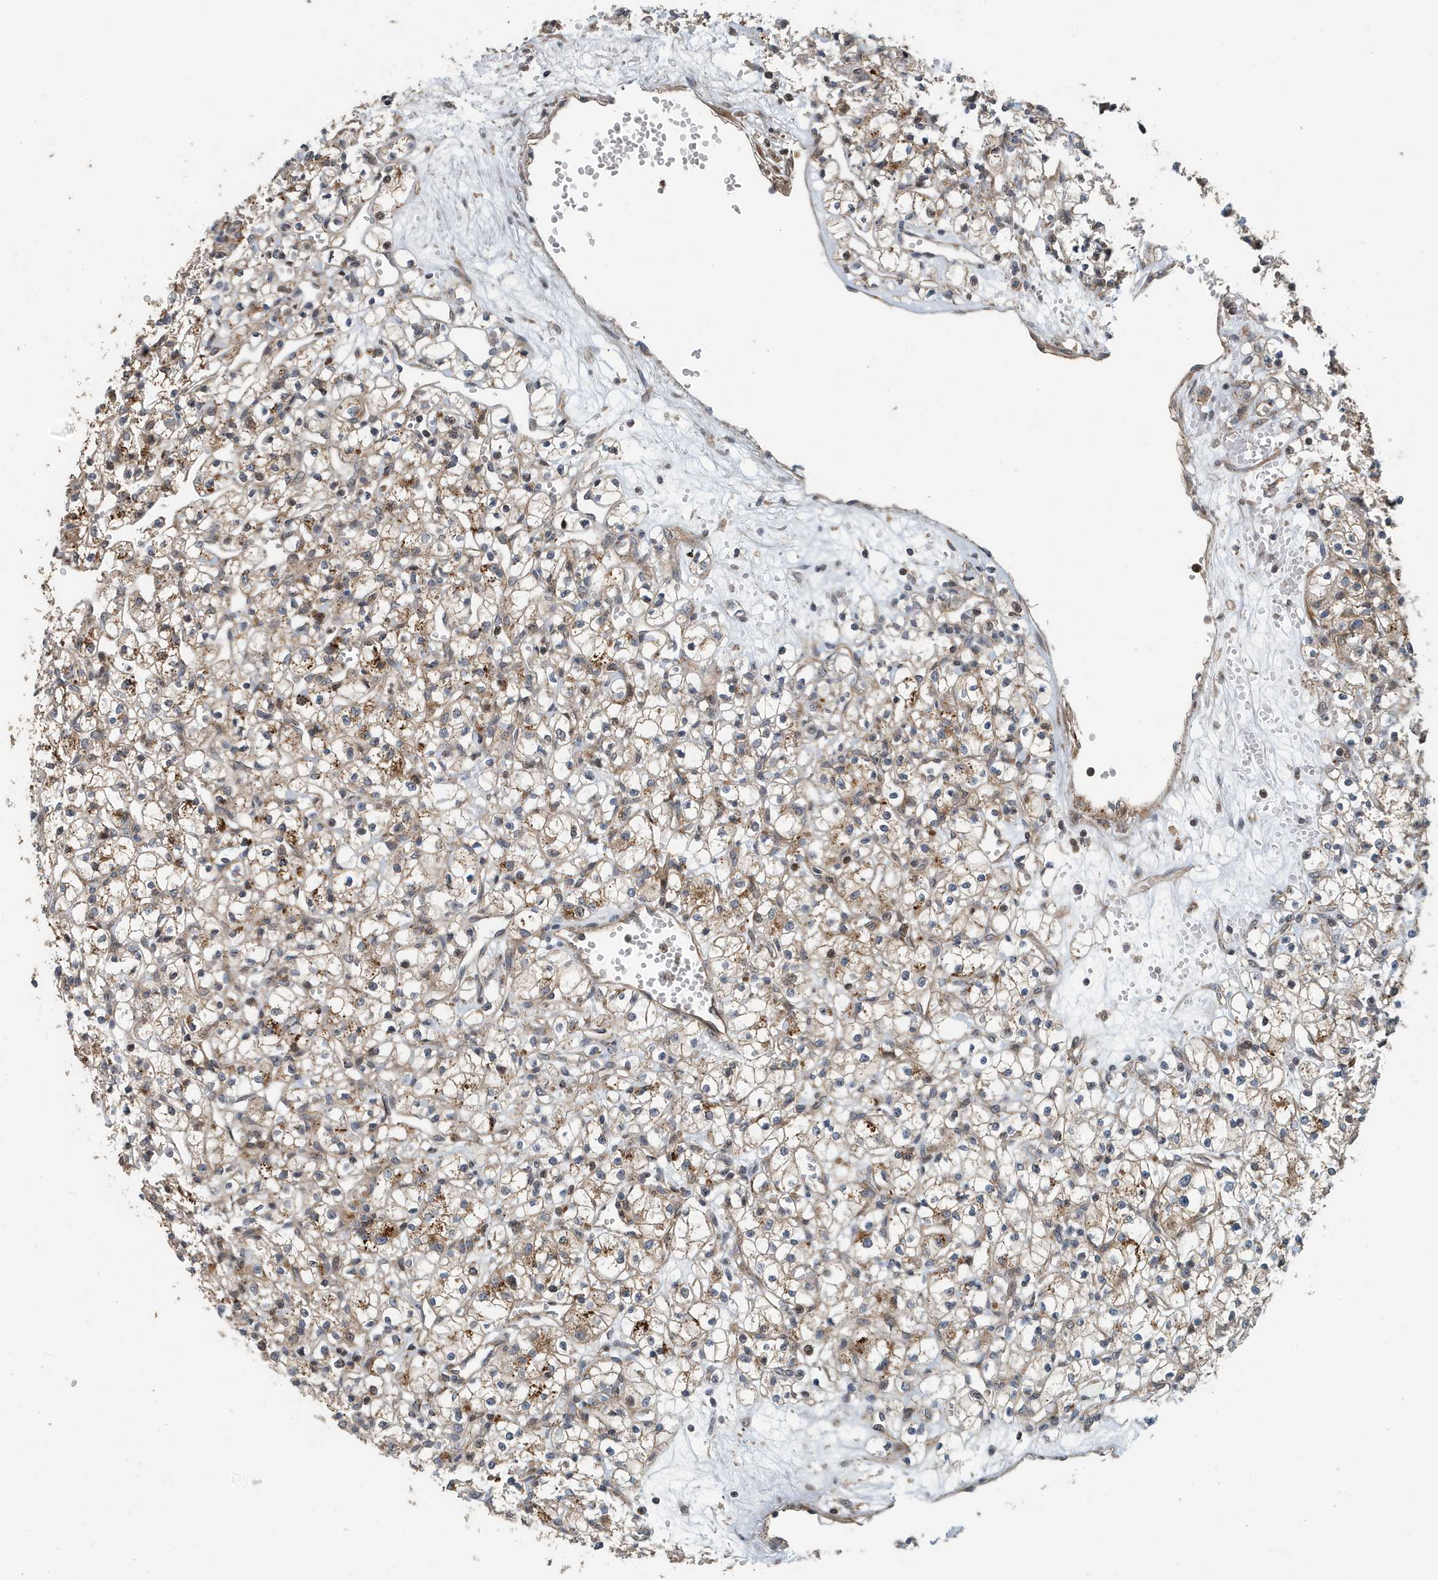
{"staining": {"intensity": "moderate", "quantity": ">75%", "location": "cytoplasmic/membranous"}, "tissue": "renal cancer", "cell_type": "Tumor cells", "image_type": "cancer", "snomed": [{"axis": "morphology", "description": "Adenocarcinoma, NOS"}, {"axis": "topography", "description": "Kidney"}], "caption": "The micrograph displays immunohistochemical staining of renal cancer. There is moderate cytoplasmic/membranous staining is seen in about >75% of tumor cells.", "gene": "KIF15", "patient": {"sex": "female", "age": 59}}